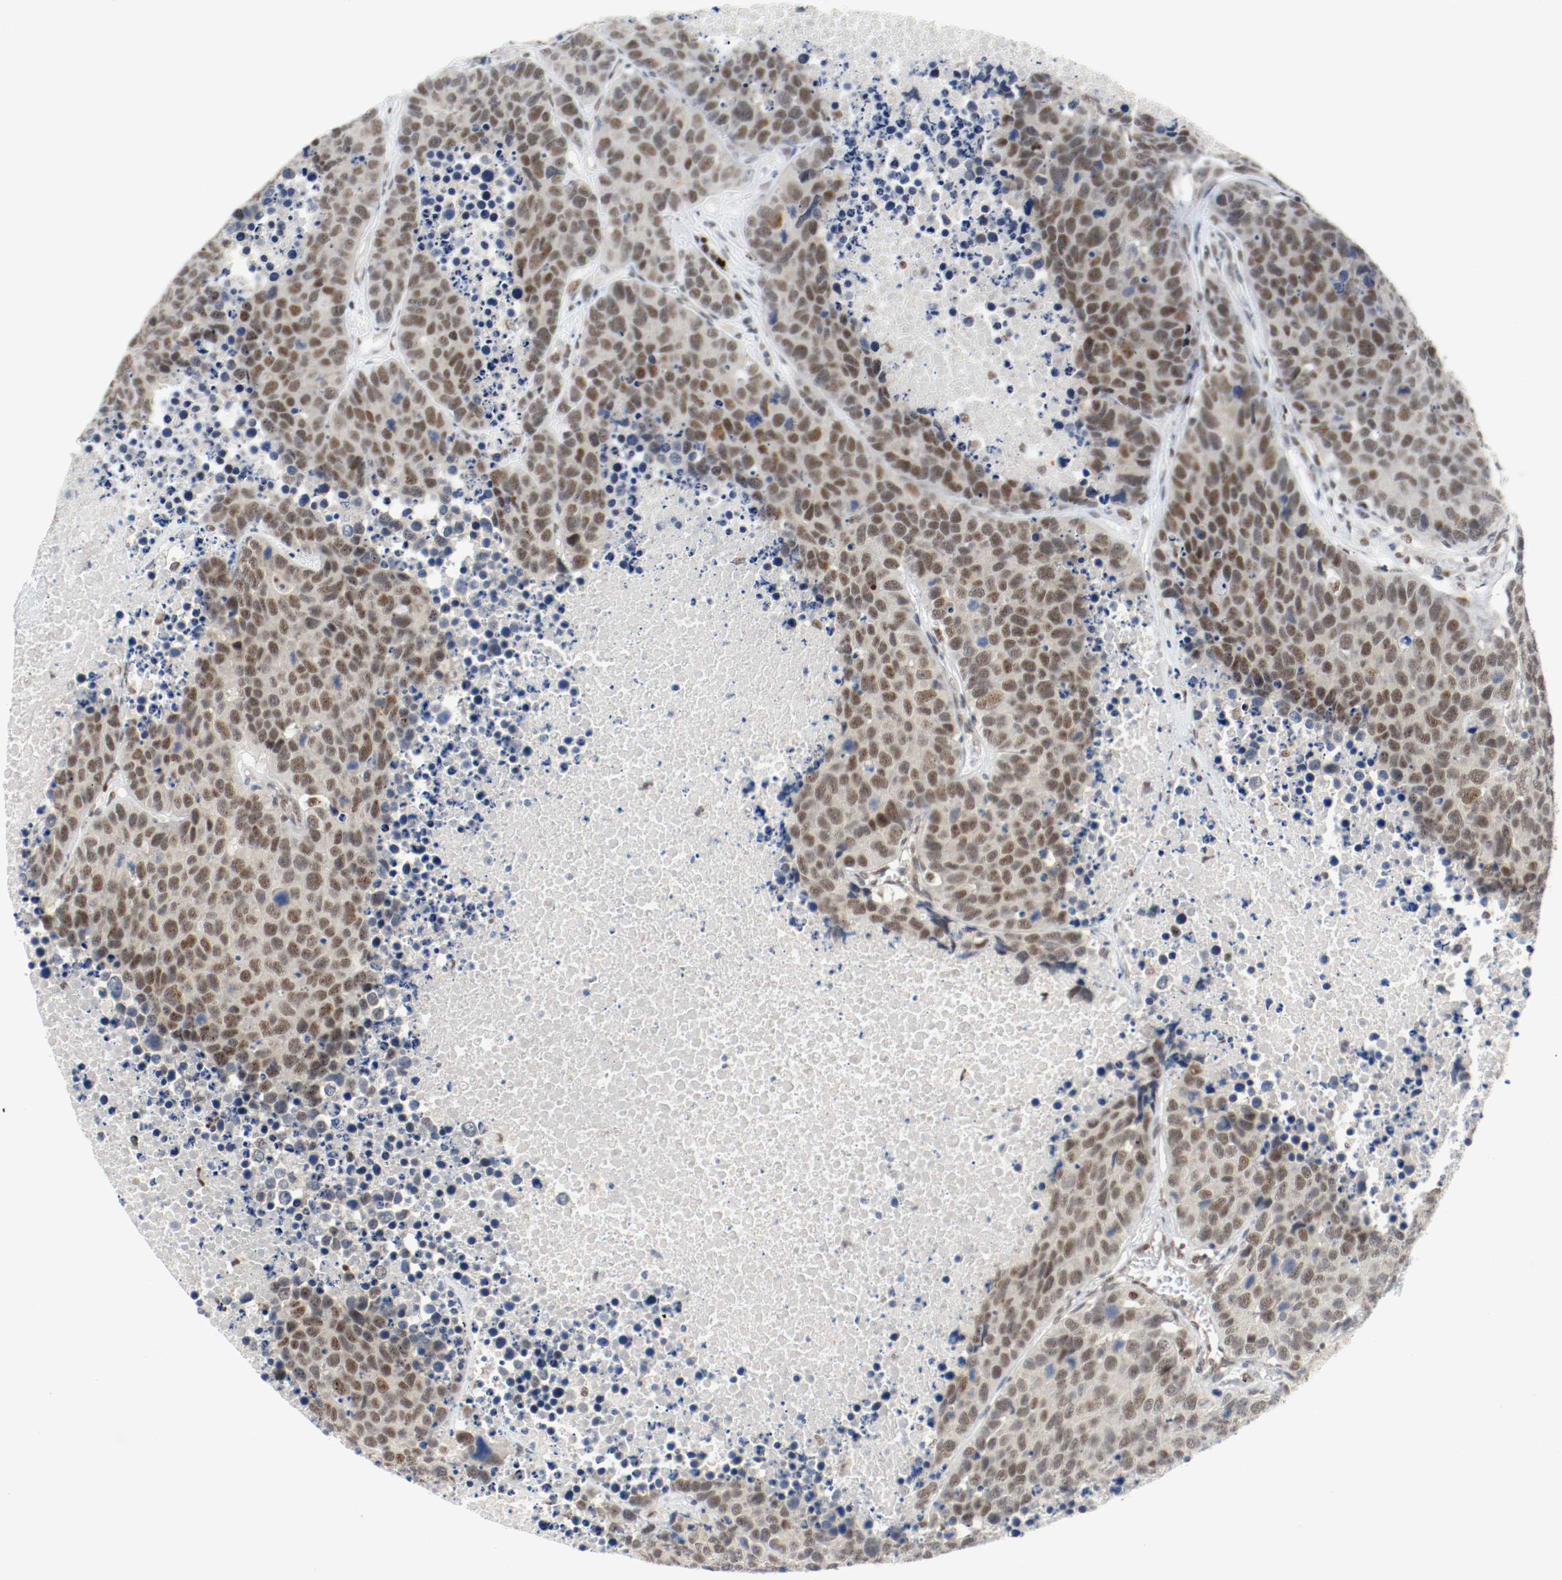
{"staining": {"intensity": "strong", "quantity": ">75%", "location": "nuclear"}, "tissue": "carcinoid", "cell_type": "Tumor cells", "image_type": "cancer", "snomed": [{"axis": "morphology", "description": "Carcinoid, malignant, NOS"}, {"axis": "topography", "description": "Lung"}], "caption": "This is a micrograph of immunohistochemistry staining of carcinoid, which shows strong staining in the nuclear of tumor cells.", "gene": "ASH1L", "patient": {"sex": "male", "age": 60}}